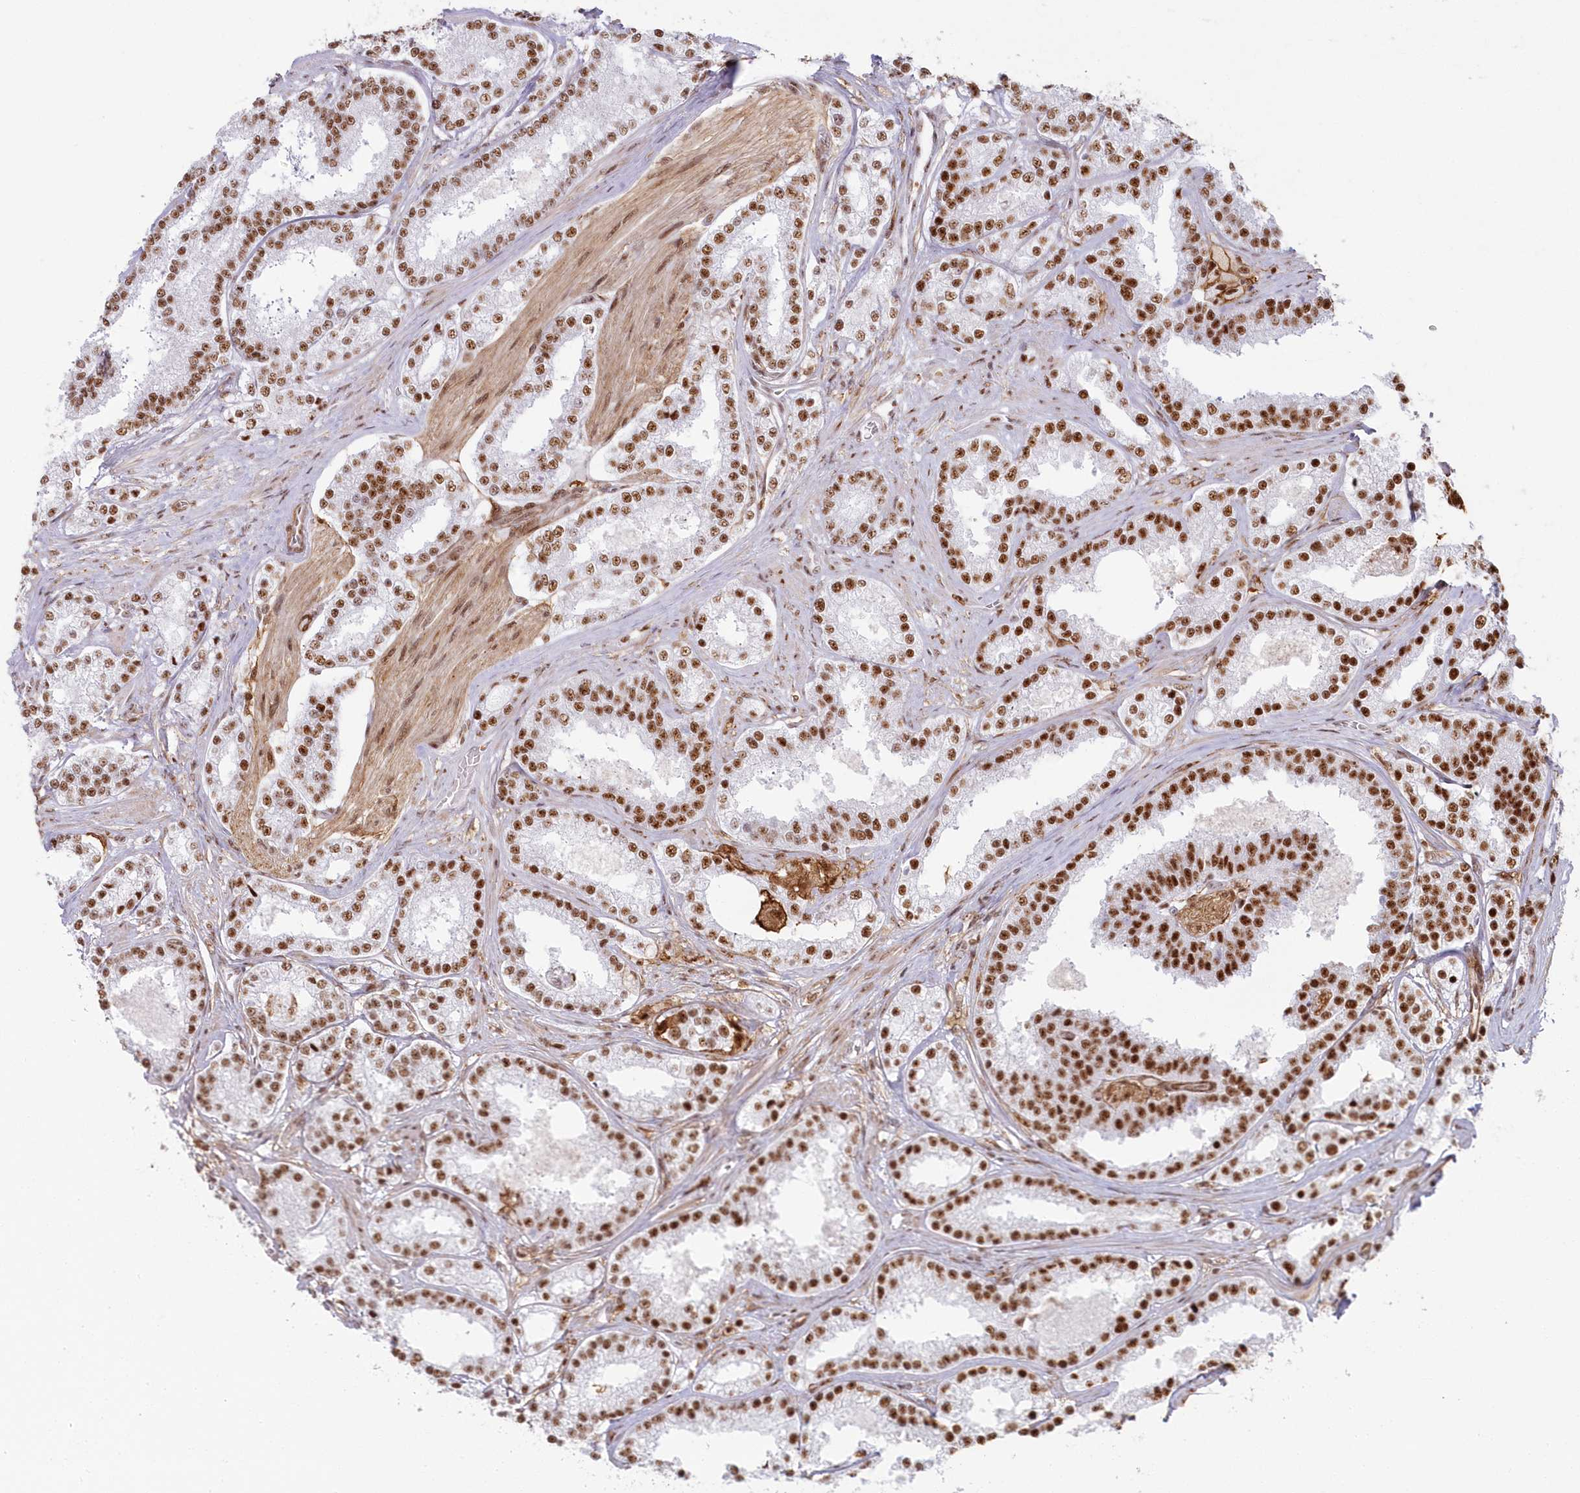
{"staining": {"intensity": "strong", "quantity": ">75%", "location": "nuclear"}, "tissue": "prostate cancer", "cell_type": "Tumor cells", "image_type": "cancer", "snomed": [{"axis": "morphology", "description": "Normal tissue, NOS"}, {"axis": "morphology", "description": "Adenocarcinoma, High grade"}, {"axis": "topography", "description": "Prostate"}], "caption": "This image reveals IHC staining of human prostate high-grade adenocarcinoma, with high strong nuclear positivity in about >75% of tumor cells.", "gene": "DDX46", "patient": {"sex": "male", "age": 83}}